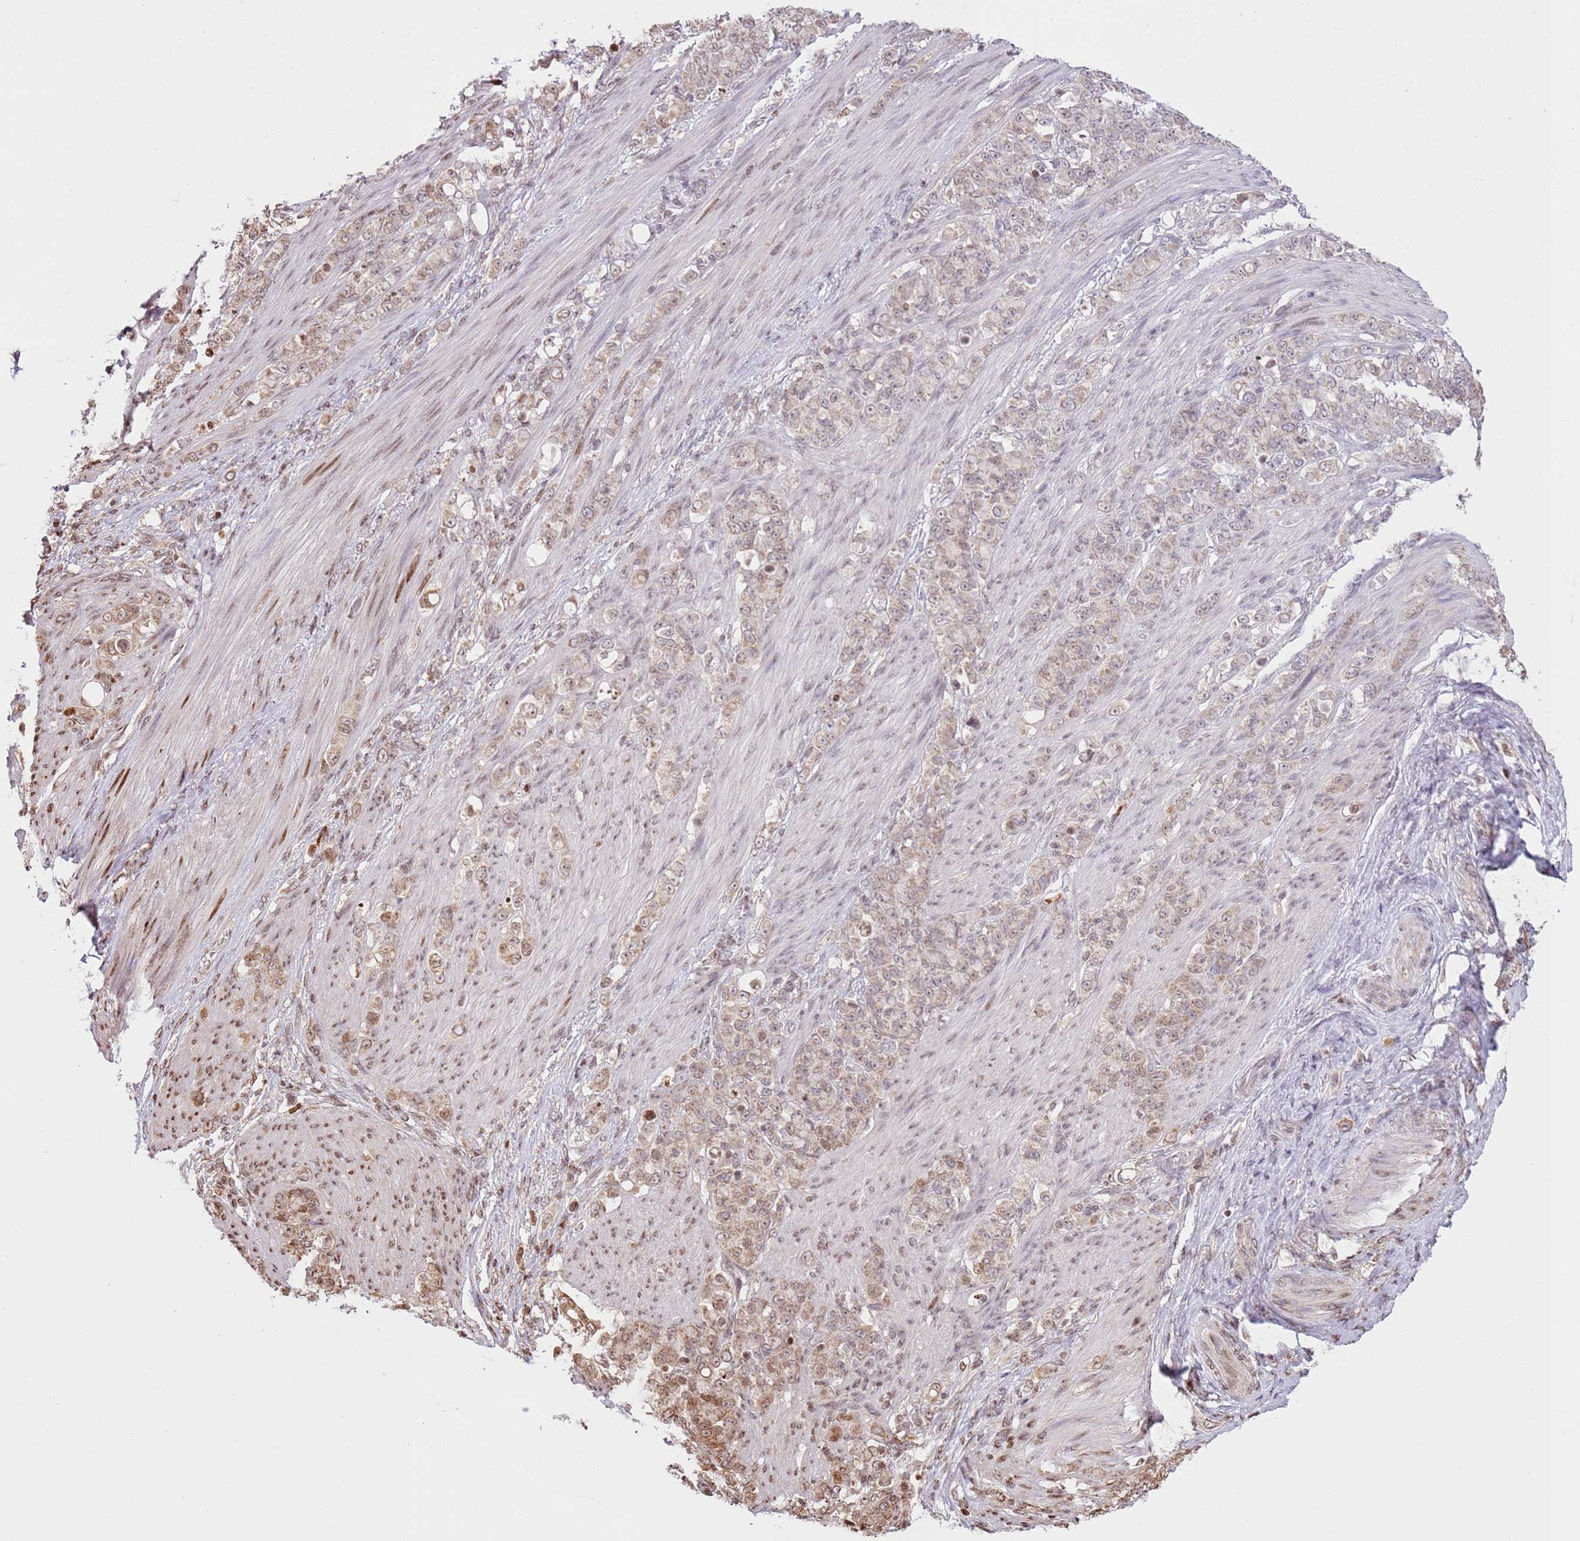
{"staining": {"intensity": "moderate", "quantity": ">75%", "location": "cytoplasmic/membranous"}, "tissue": "stomach cancer", "cell_type": "Tumor cells", "image_type": "cancer", "snomed": [{"axis": "morphology", "description": "Adenocarcinoma, NOS"}, {"axis": "topography", "description": "Stomach"}], "caption": "A brown stain labels moderate cytoplasmic/membranous expression of a protein in stomach adenocarcinoma tumor cells. (Brightfield microscopy of DAB IHC at high magnification).", "gene": "SCAF1", "patient": {"sex": "female", "age": 79}}